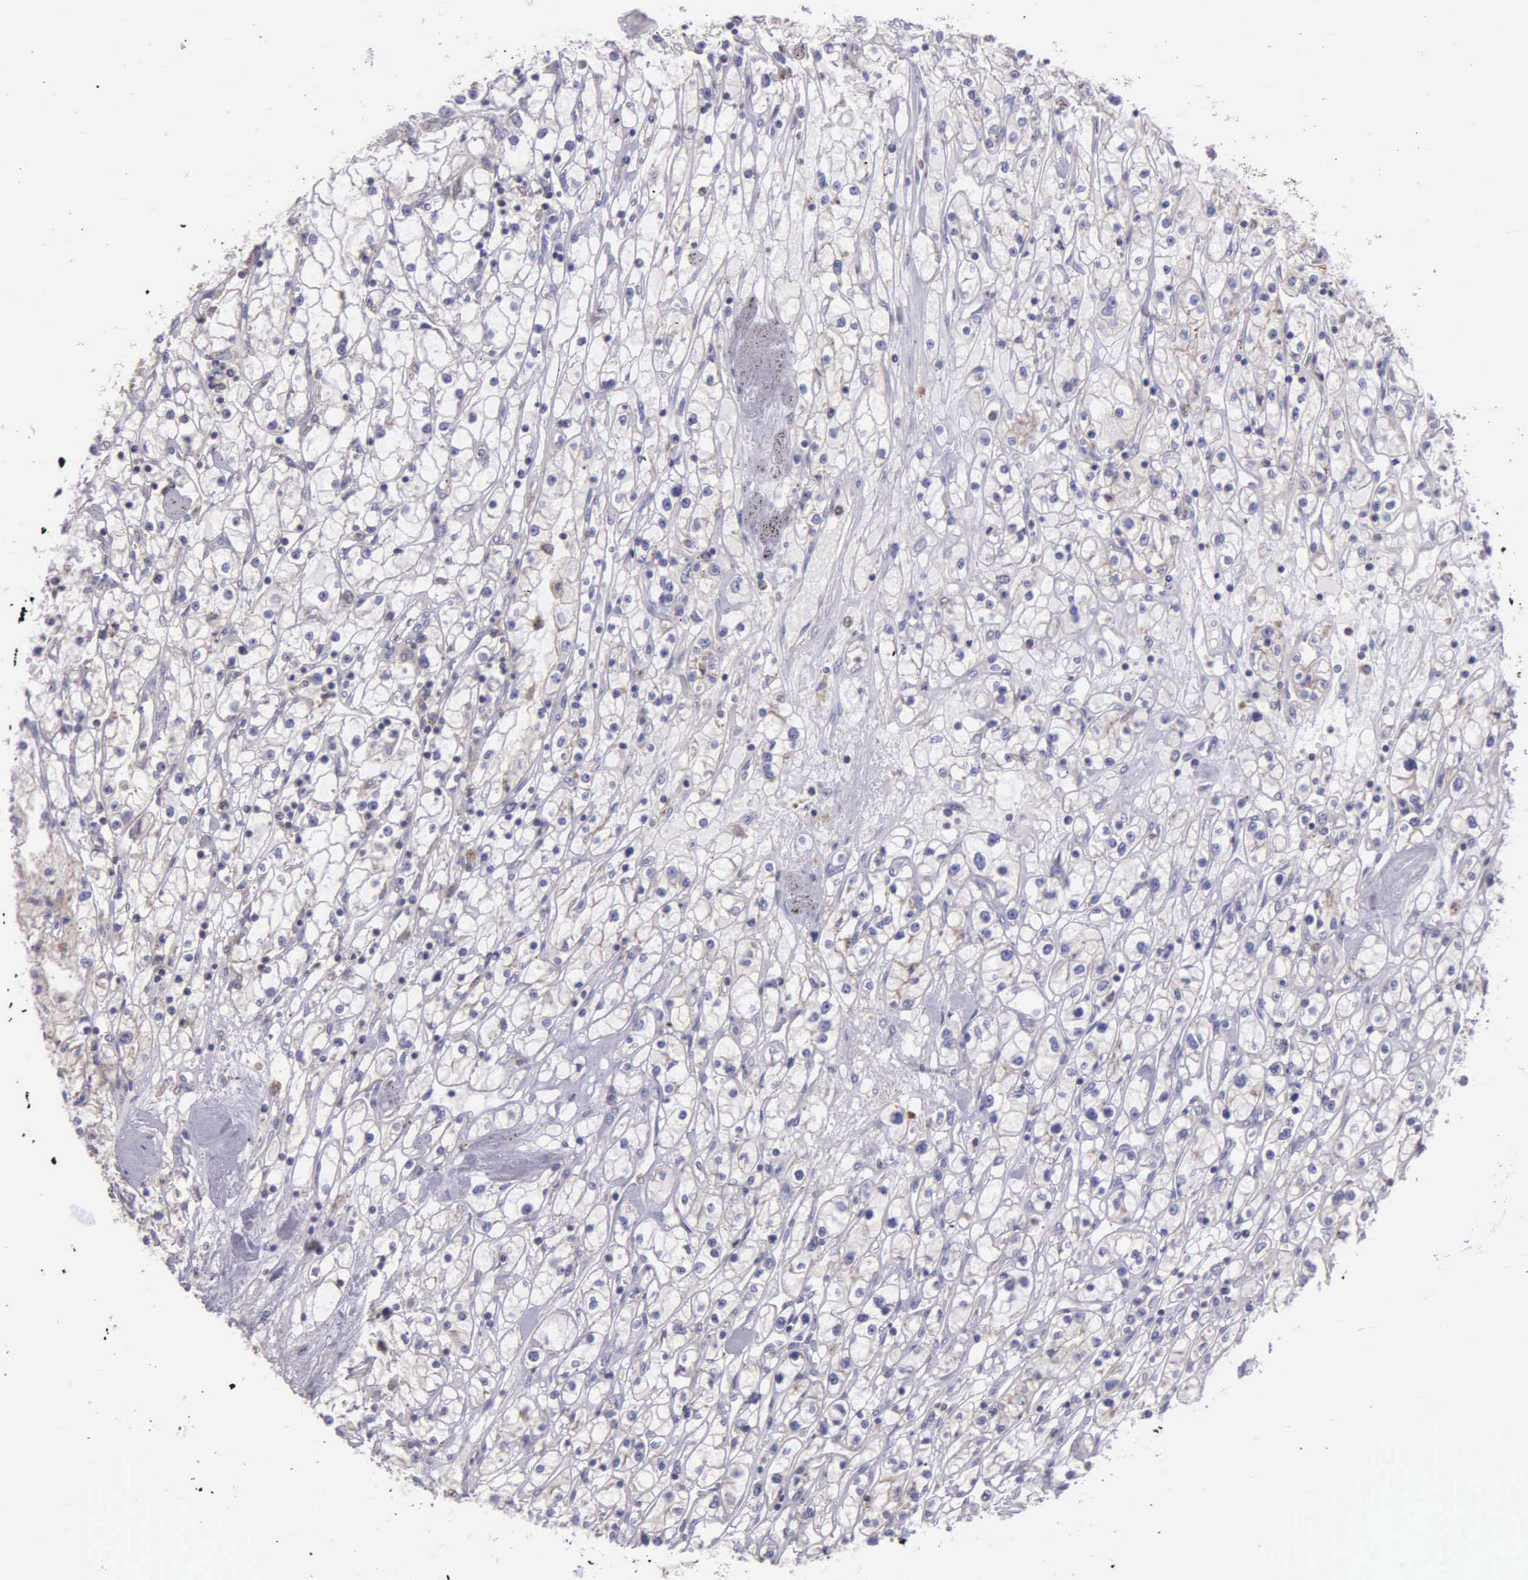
{"staining": {"intensity": "weak", "quantity": "<25%", "location": "cytoplasmic/membranous"}, "tissue": "renal cancer", "cell_type": "Tumor cells", "image_type": "cancer", "snomed": [{"axis": "morphology", "description": "Adenocarcinoma, NOS"}, {"axis": "topography", "description": "Kidney"}], "caption": "The histopathology image reveals no significant positivity in tumor cells of renal adenocarcinoma. The staining is performed using DAB brown chromogen with nuclei counter-stained in using hematoxylin.", "gene": "MIA2", "patient": {"sex": "male", "age": 56}}